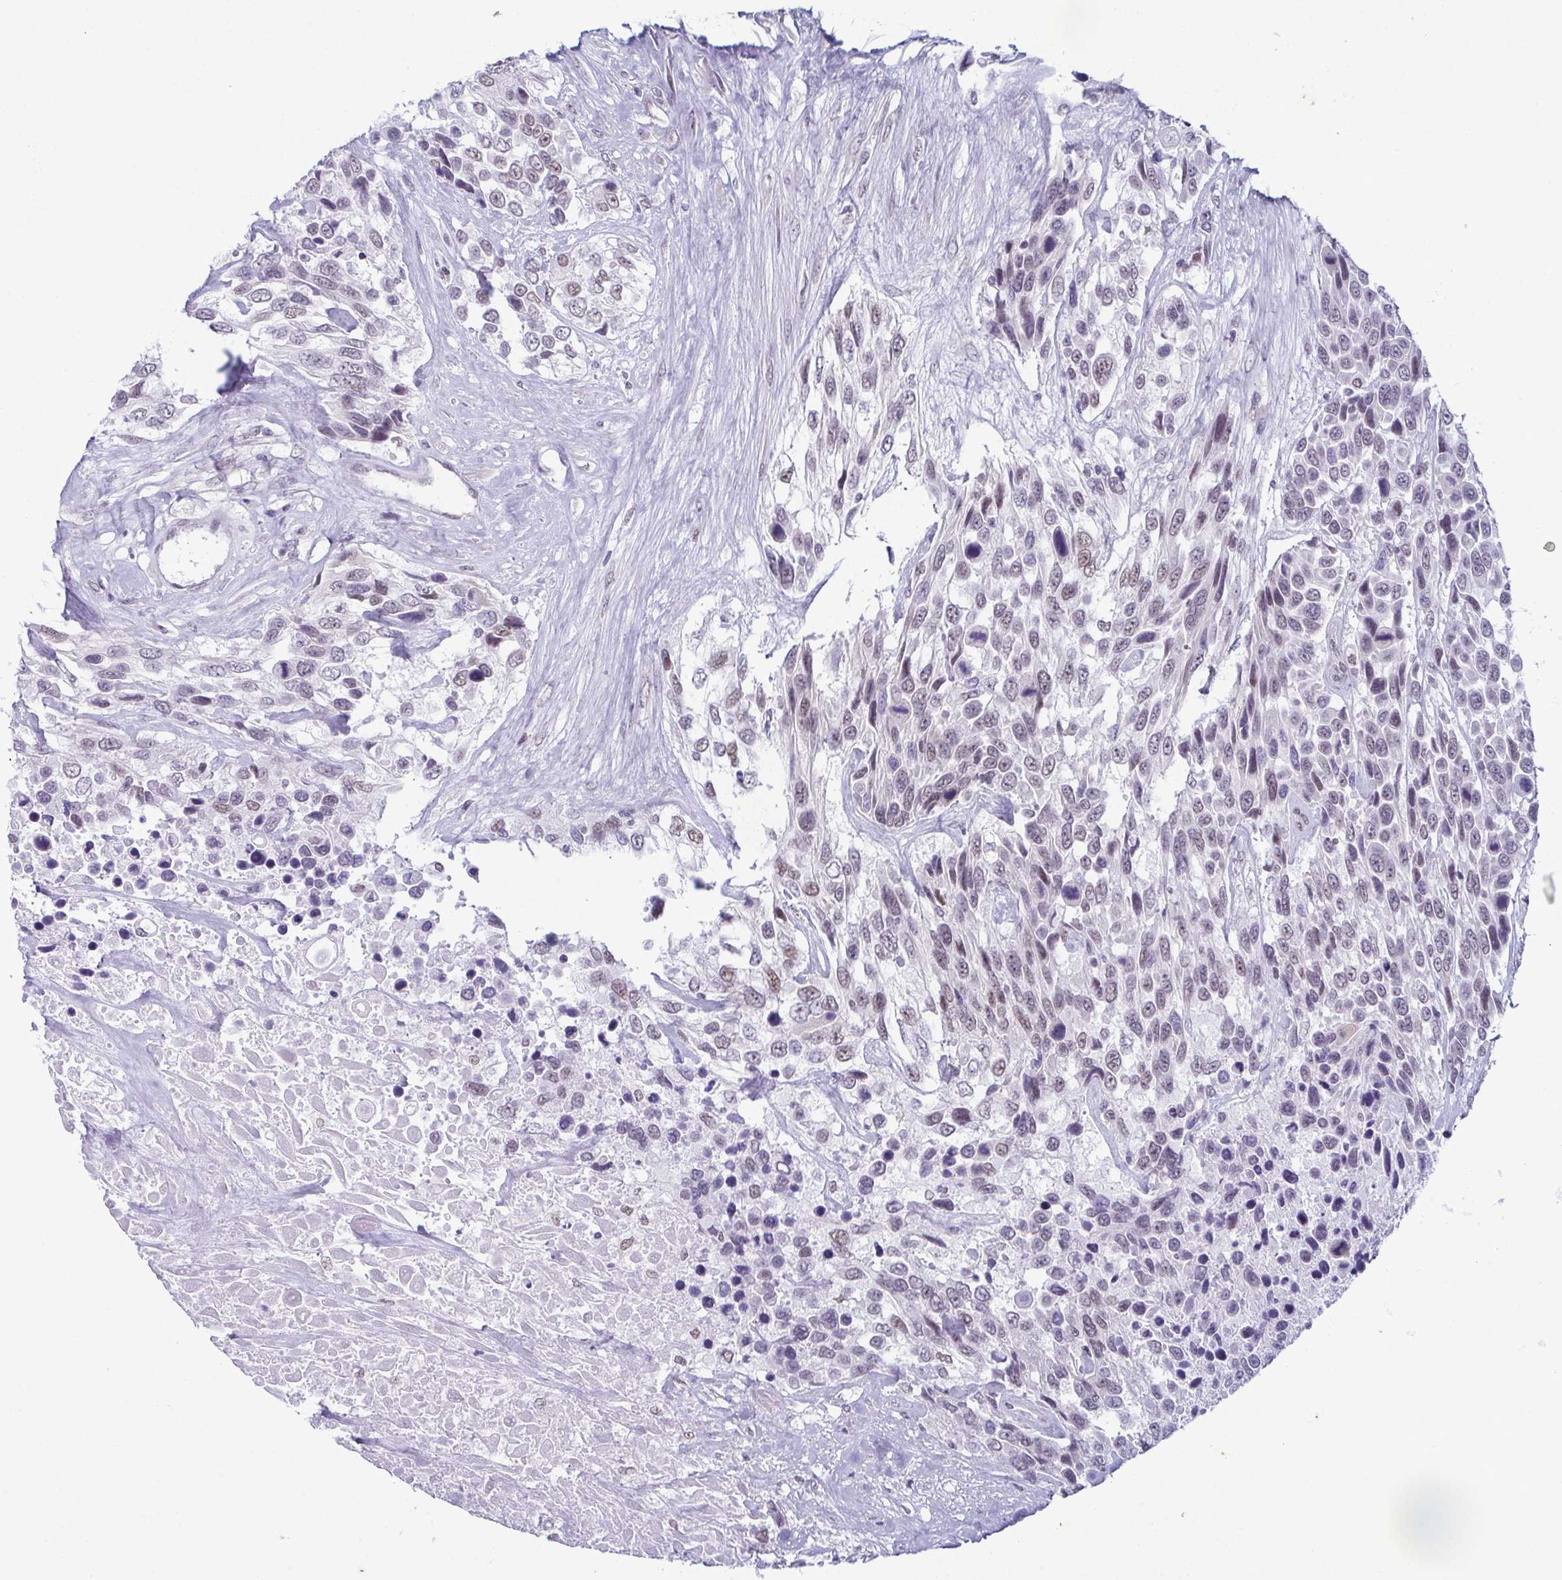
{"staining": {"intensity": "weak", "quantity": "25%-75%", "location": "nuclear"}, "tissue": "urothelial cancer", "cell_type": "Tumor cells", "image_type": "cancer", "snomed": [{"axis": "morphology", "description": "Urothelial carcinoma, High grade"}, {"axis": "topography", "description": "Urinary bladder"}], "caption": "This is a micrograph of IHC staining of urothelial cancer, which shows weak positivity in the nuclear of tumor cells.", "gene": "RBM7", "patient": {"sex": "female", "age": 70}}